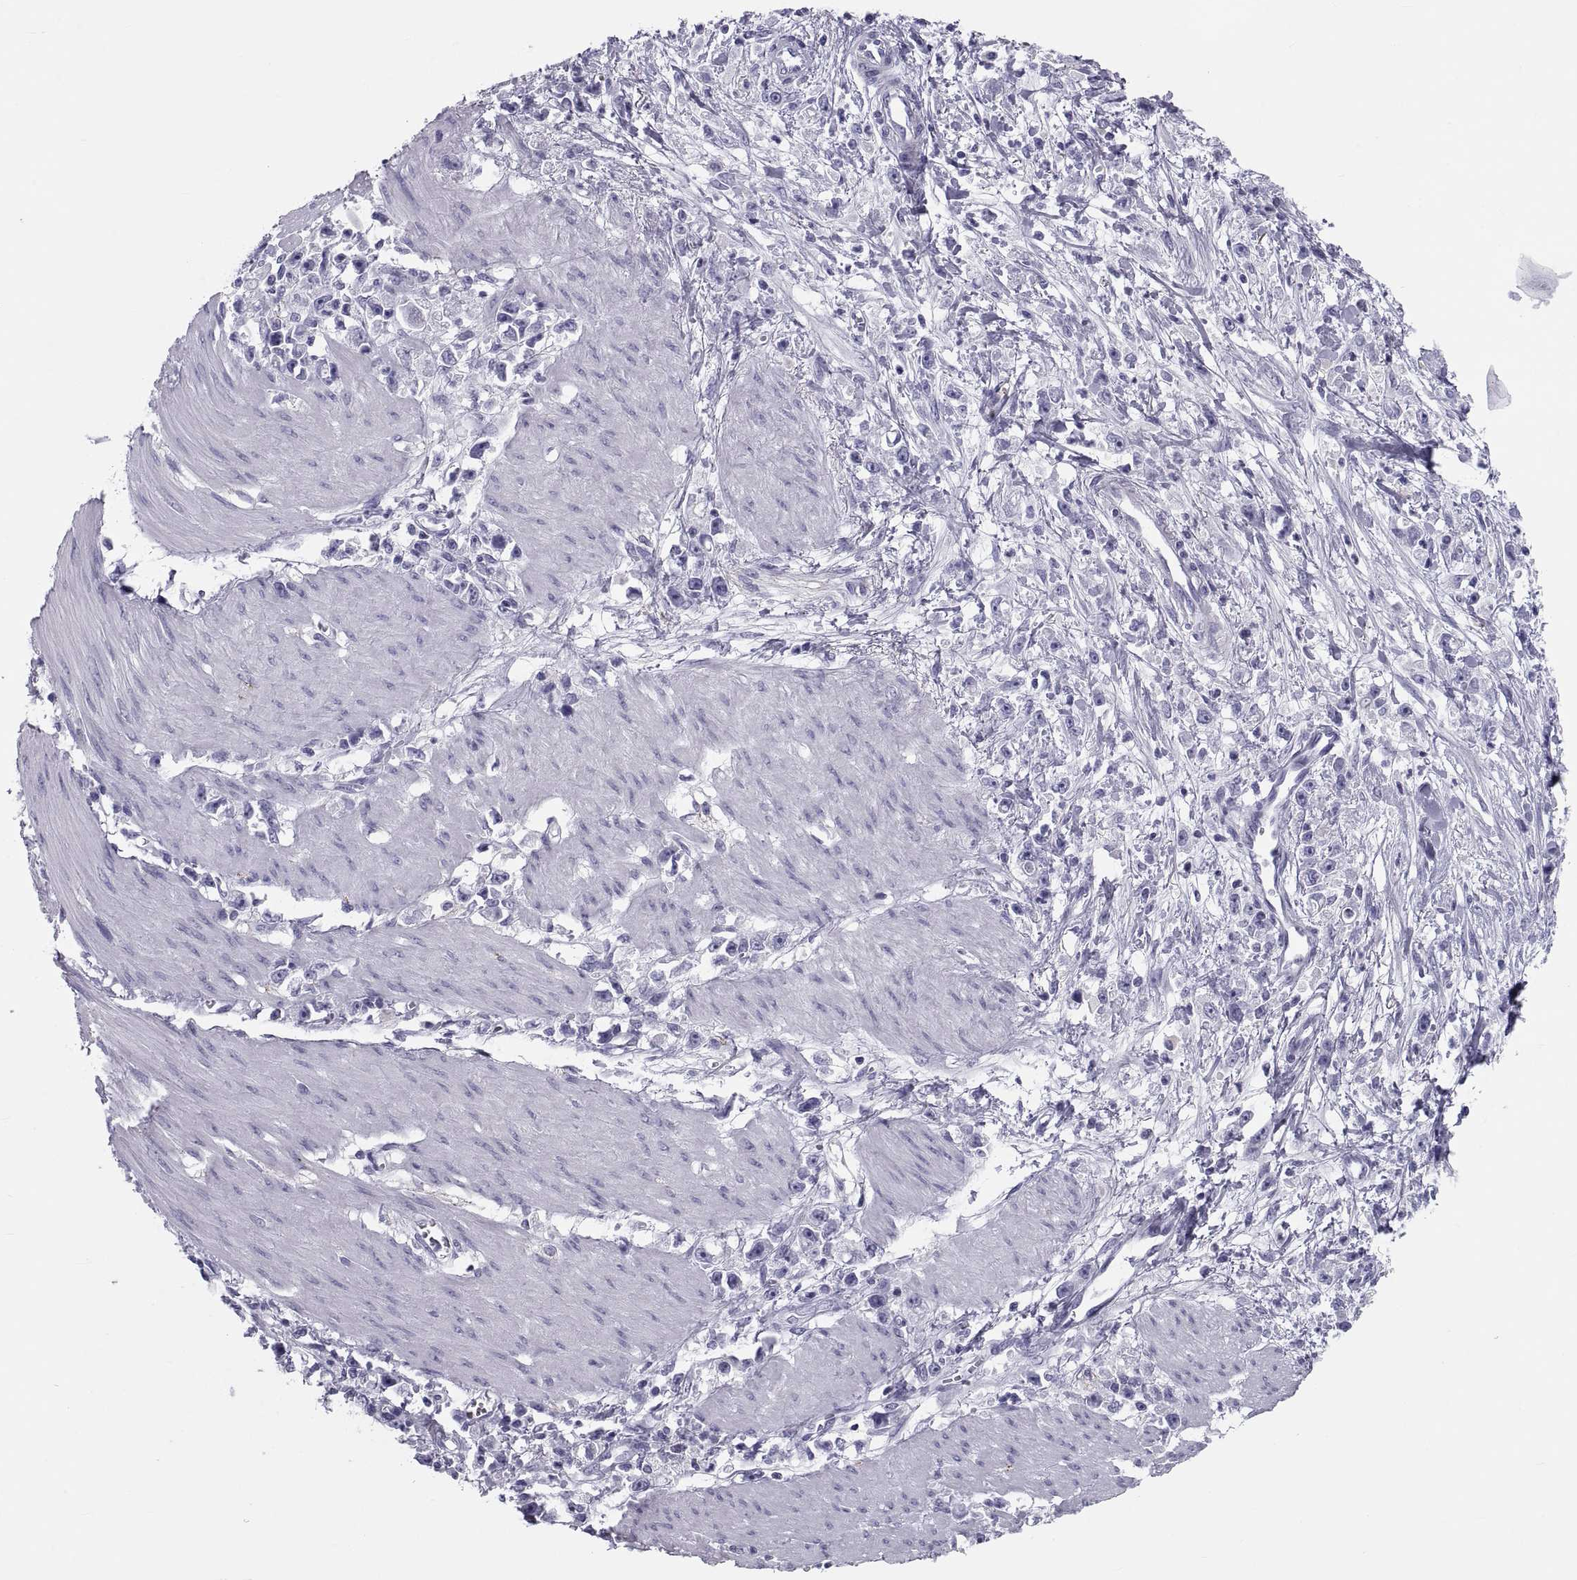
{"staining": {"intensity": "negative", "quantity": "none", "location": "none"}, "tissue": "stomach cancer", "cell_type": "Tumor cells", "image_type": "cancer", "snomed": [{"axis": "morphology", "description": "Adenocarcinoma, NOS"}, {"axis": "topography", "description": "Stomach"}], "caption": "Immunohistochemistry (IHC) of stomach cancer demonstrates no staining in tumor cells.", "gene": "DEFB129", "patient": {"sex": "female", "age": 59}}